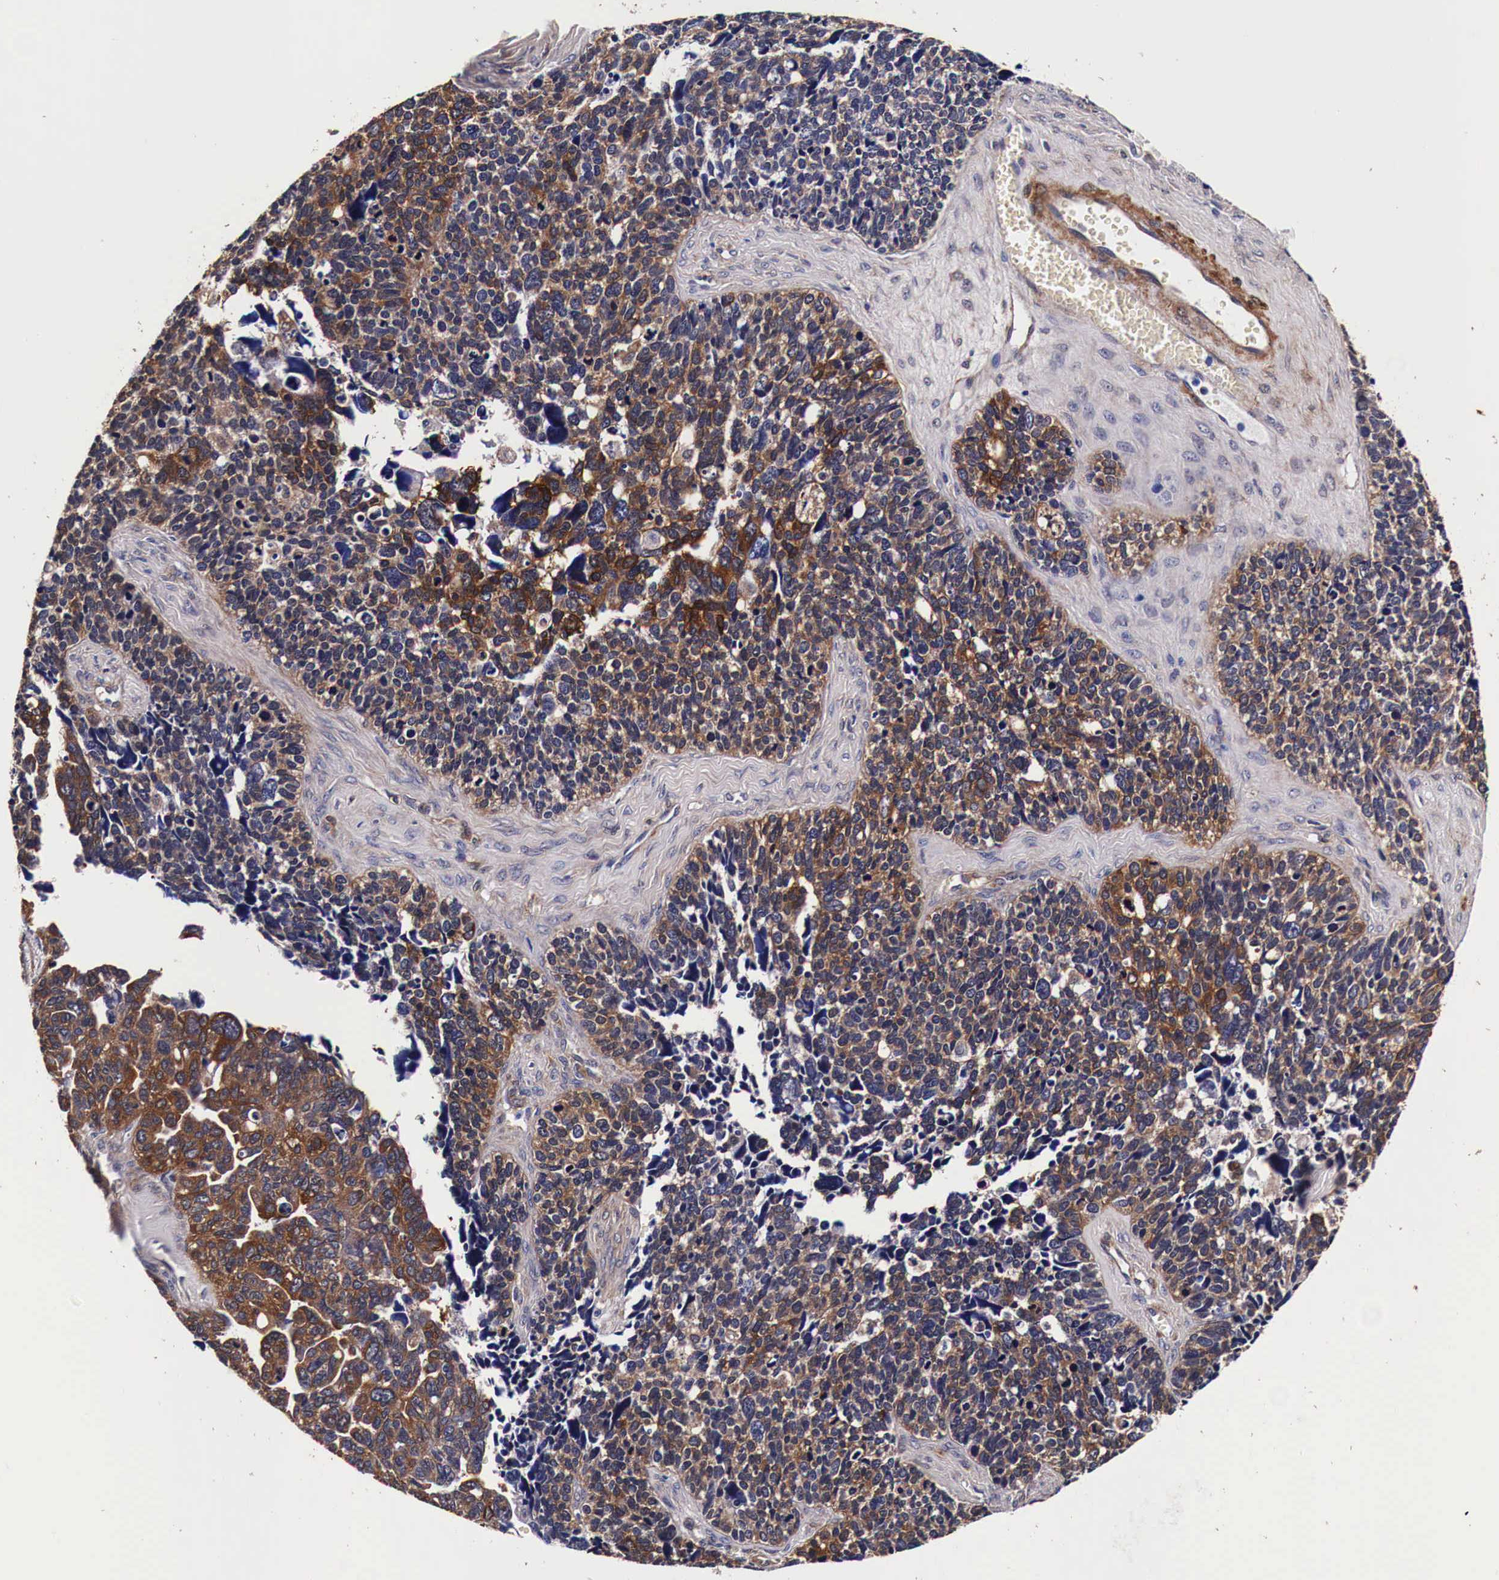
{"staining": {"intensity": "strong", "quantity": ">75%", "location": "cytoplasmic/membranous"}, "tissue": "ovarian cancer", "cell_type": "Tumor cells", "image_type": "cancer", "snomed": [{"axis": "morphology", "description": "Cystadenocarcinoma, serous, NOS"}, {"axis": "topography", "description": "Ovary"}], "caption": "The photomicrograph demonstrates staining of ovarian cancer (serous cystadenocarcinoma), revealing strong cytoplasmic/membranous protein positivity (brown color) within tumor cells. (DAB (3,3'-diaminobenzidine) = brown stain, brightfield microscopy at high magnification).", "gene": "HSPB1", "patient": {"sex": "female", "age": 77}}